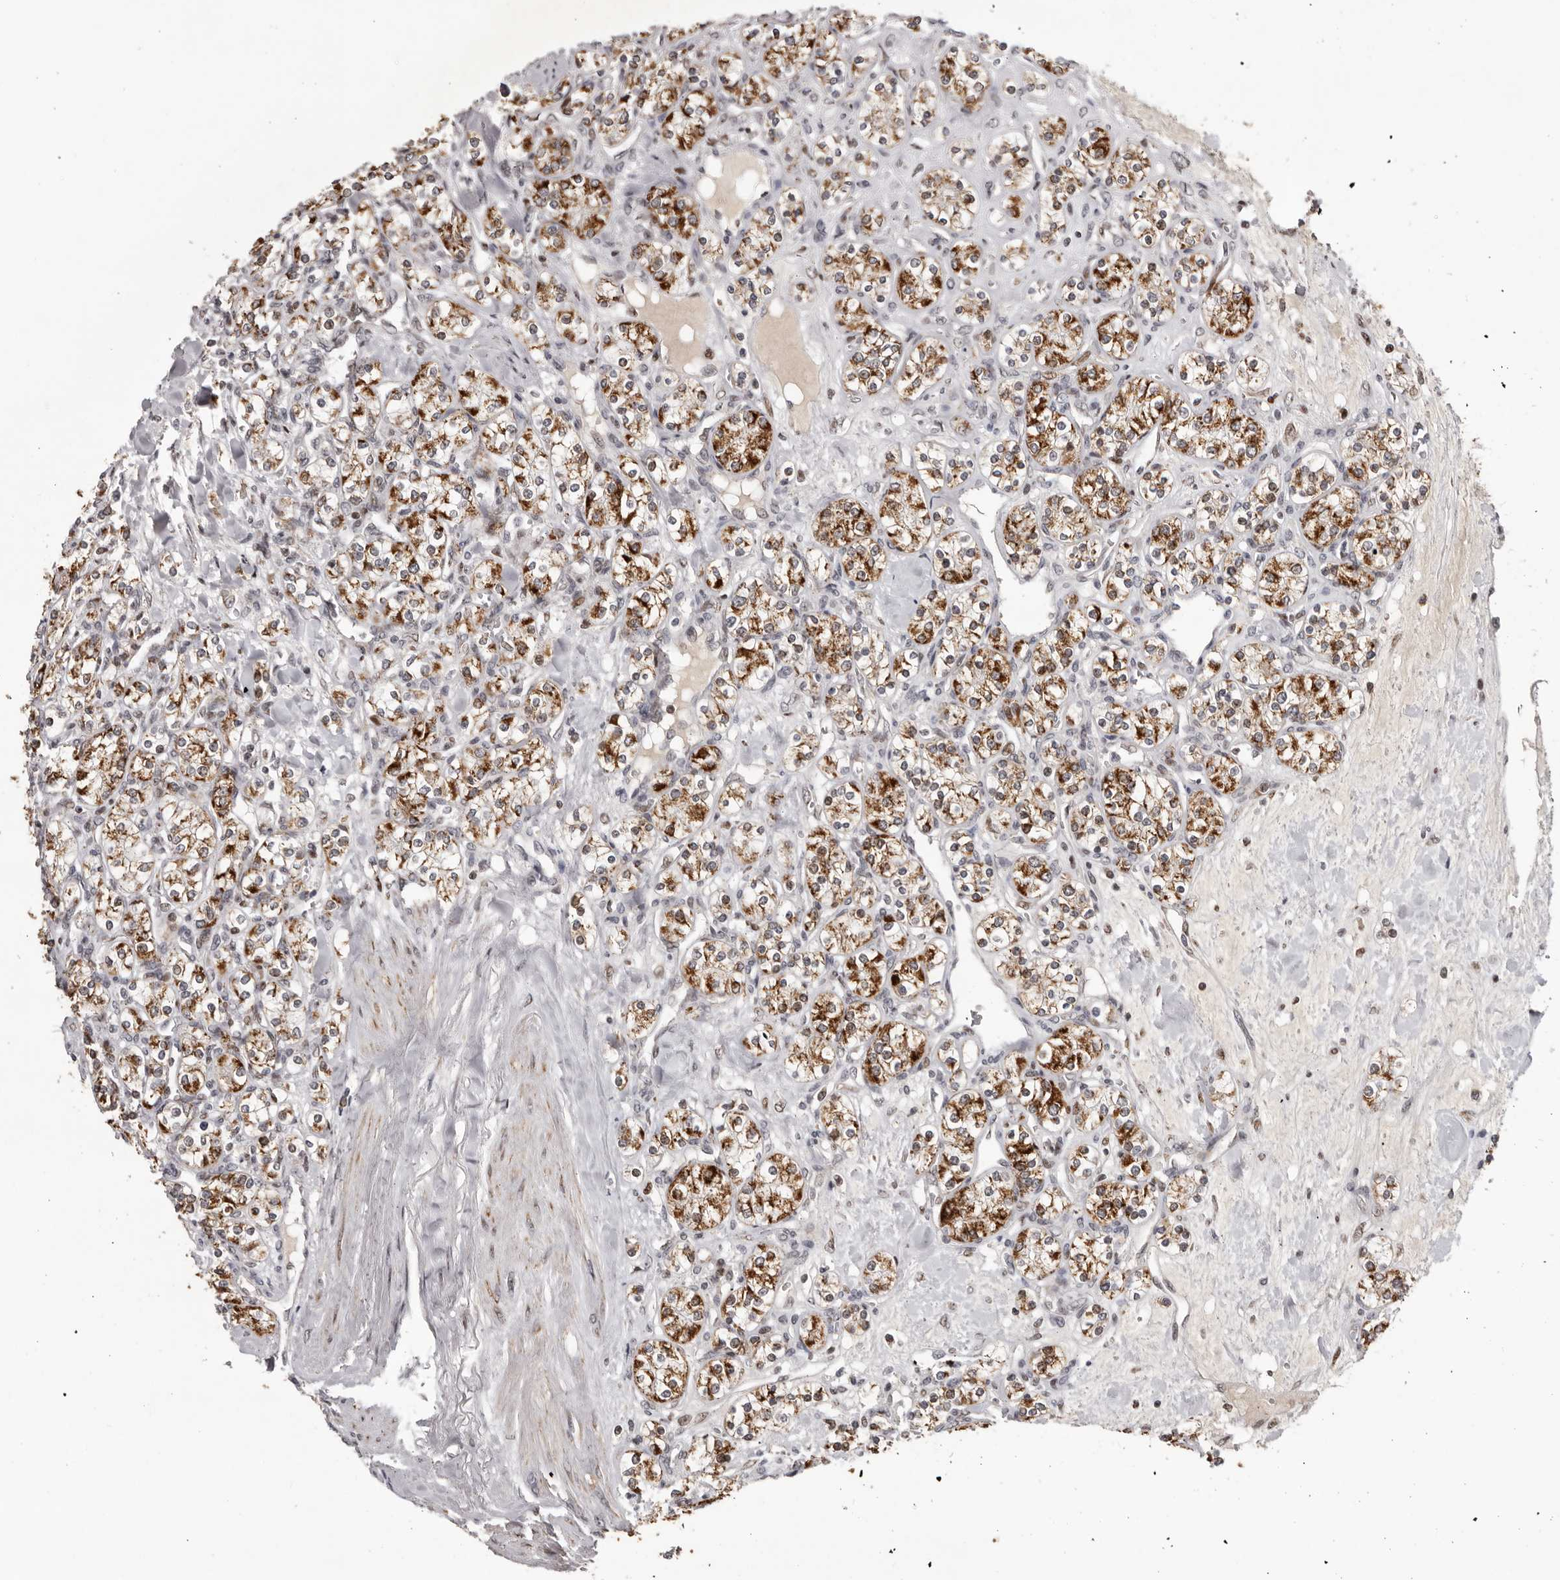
{"staining": {"intensity": "strong", "quantity": ">75%", "location": "cytoplasmic/membranous"}, "tissue": "renal cancer", "cell_type": "Tumor cells", "image_type": "cancer", "snomed": [{"axis": "morphology", "description": "Adenocarcinoma, NOS"}, {"axis": "topography", "description": "Kidney"}], "caption": "A high amount of strong cytoplasmic/membranous staining is present in about >75% of tumor cells in renal cancer (adenocarcinoma) tissue. Immunohistochemistry (ihc) stains the protein of interest in brown and the nuclei are stained blue.", "gene": "C17orf99", "patient": {"sex": "male", "age": 77}}